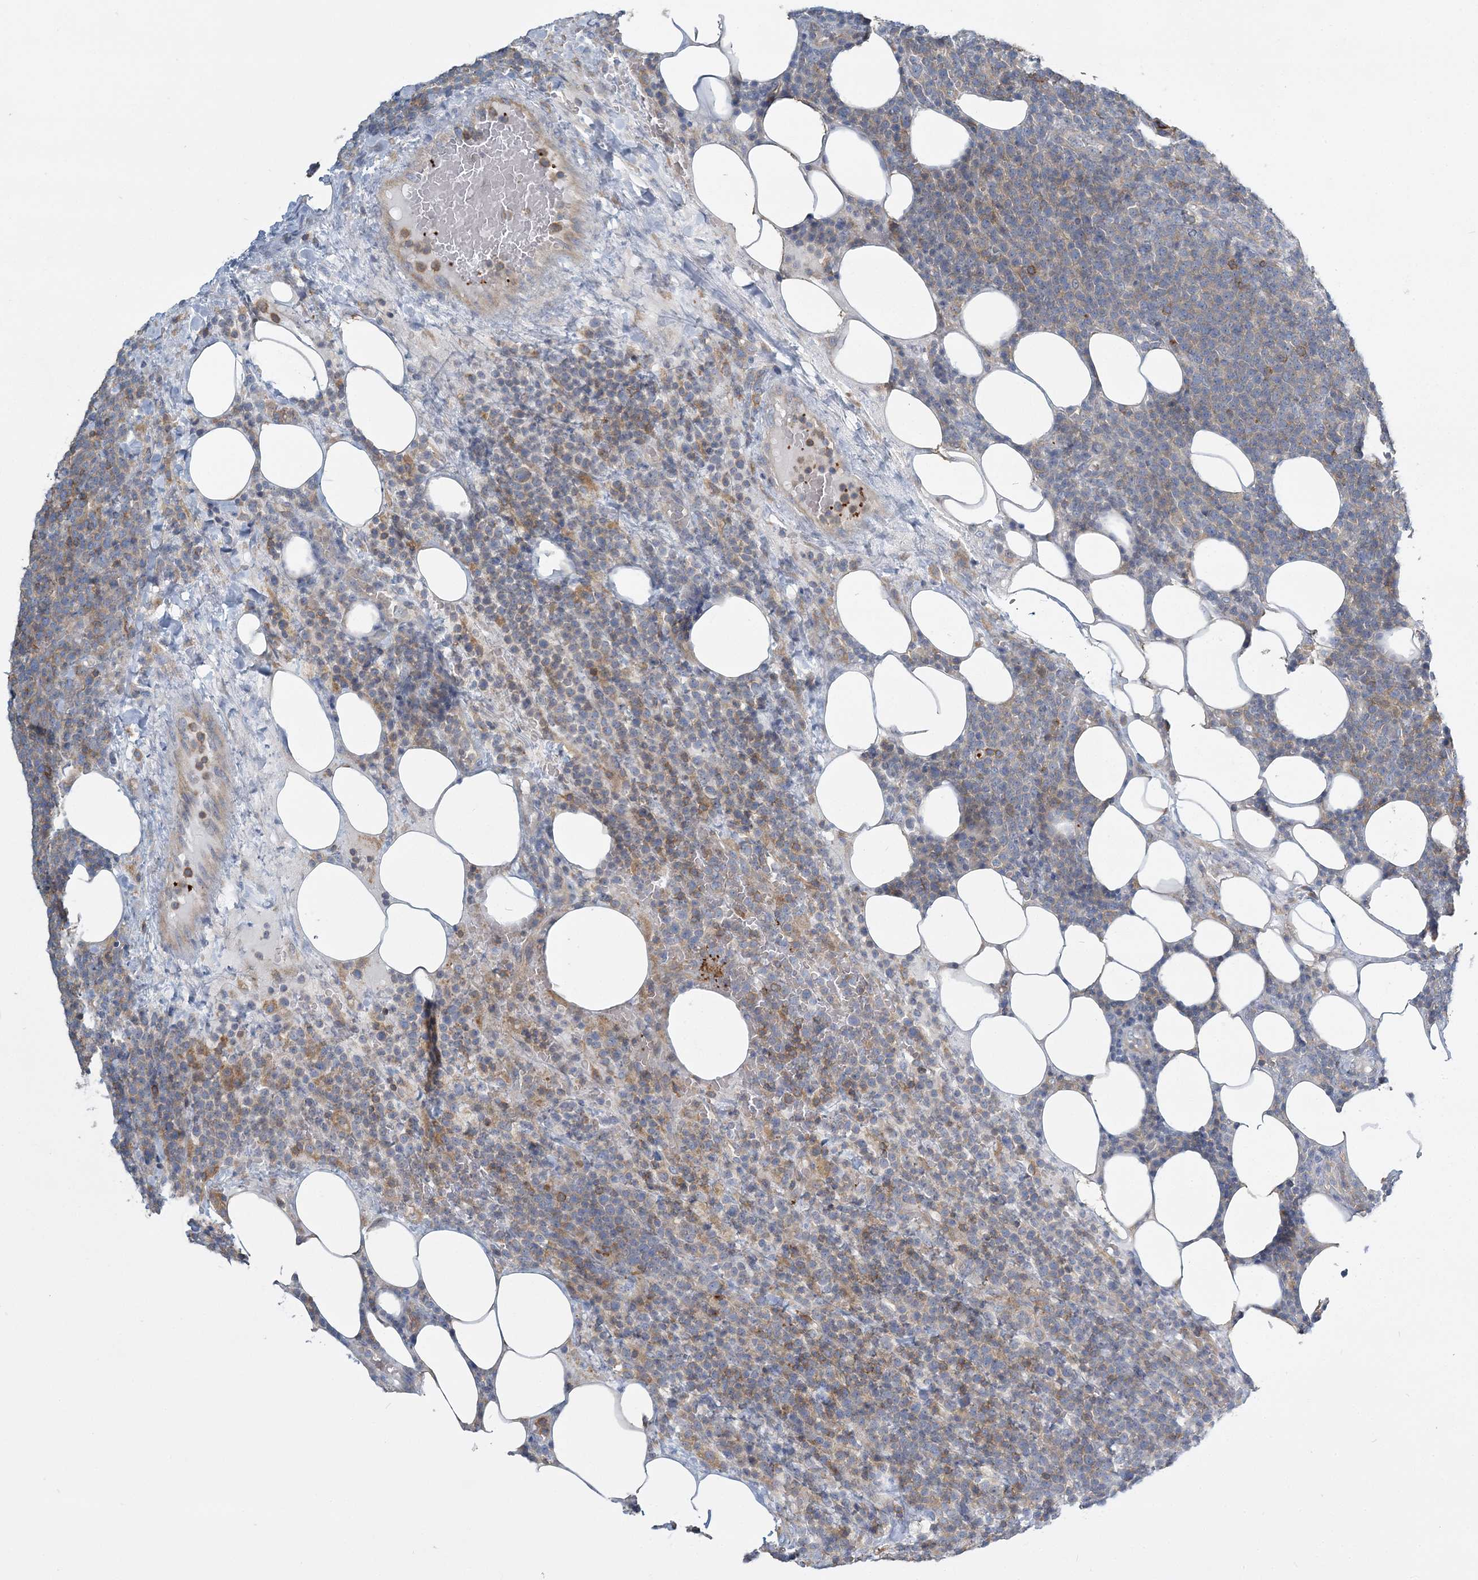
{"staining": {"intensity": "moderate", "quantity": "<25%", "location": "cytoplasmic/membranous"}, "tissue": "lymphoma", "cell_type": "Tumor cells", "image_type": "cancer", "snomed": [{"axis": "morphology", "description": "Malignant lymphoma, non-Hodgkin's type, High grade"}, {"axis": "topography", "description": "Lymph node"}], "caption": "Protein positivity by IHC exhibits moderate cytoplasmic/membranous positivity in about <25% of tumor cells in lymphoma. Nuclei are stained in blue.", "gene": "CUEDC2", "patient": {"sex": "male", "age": 61}}